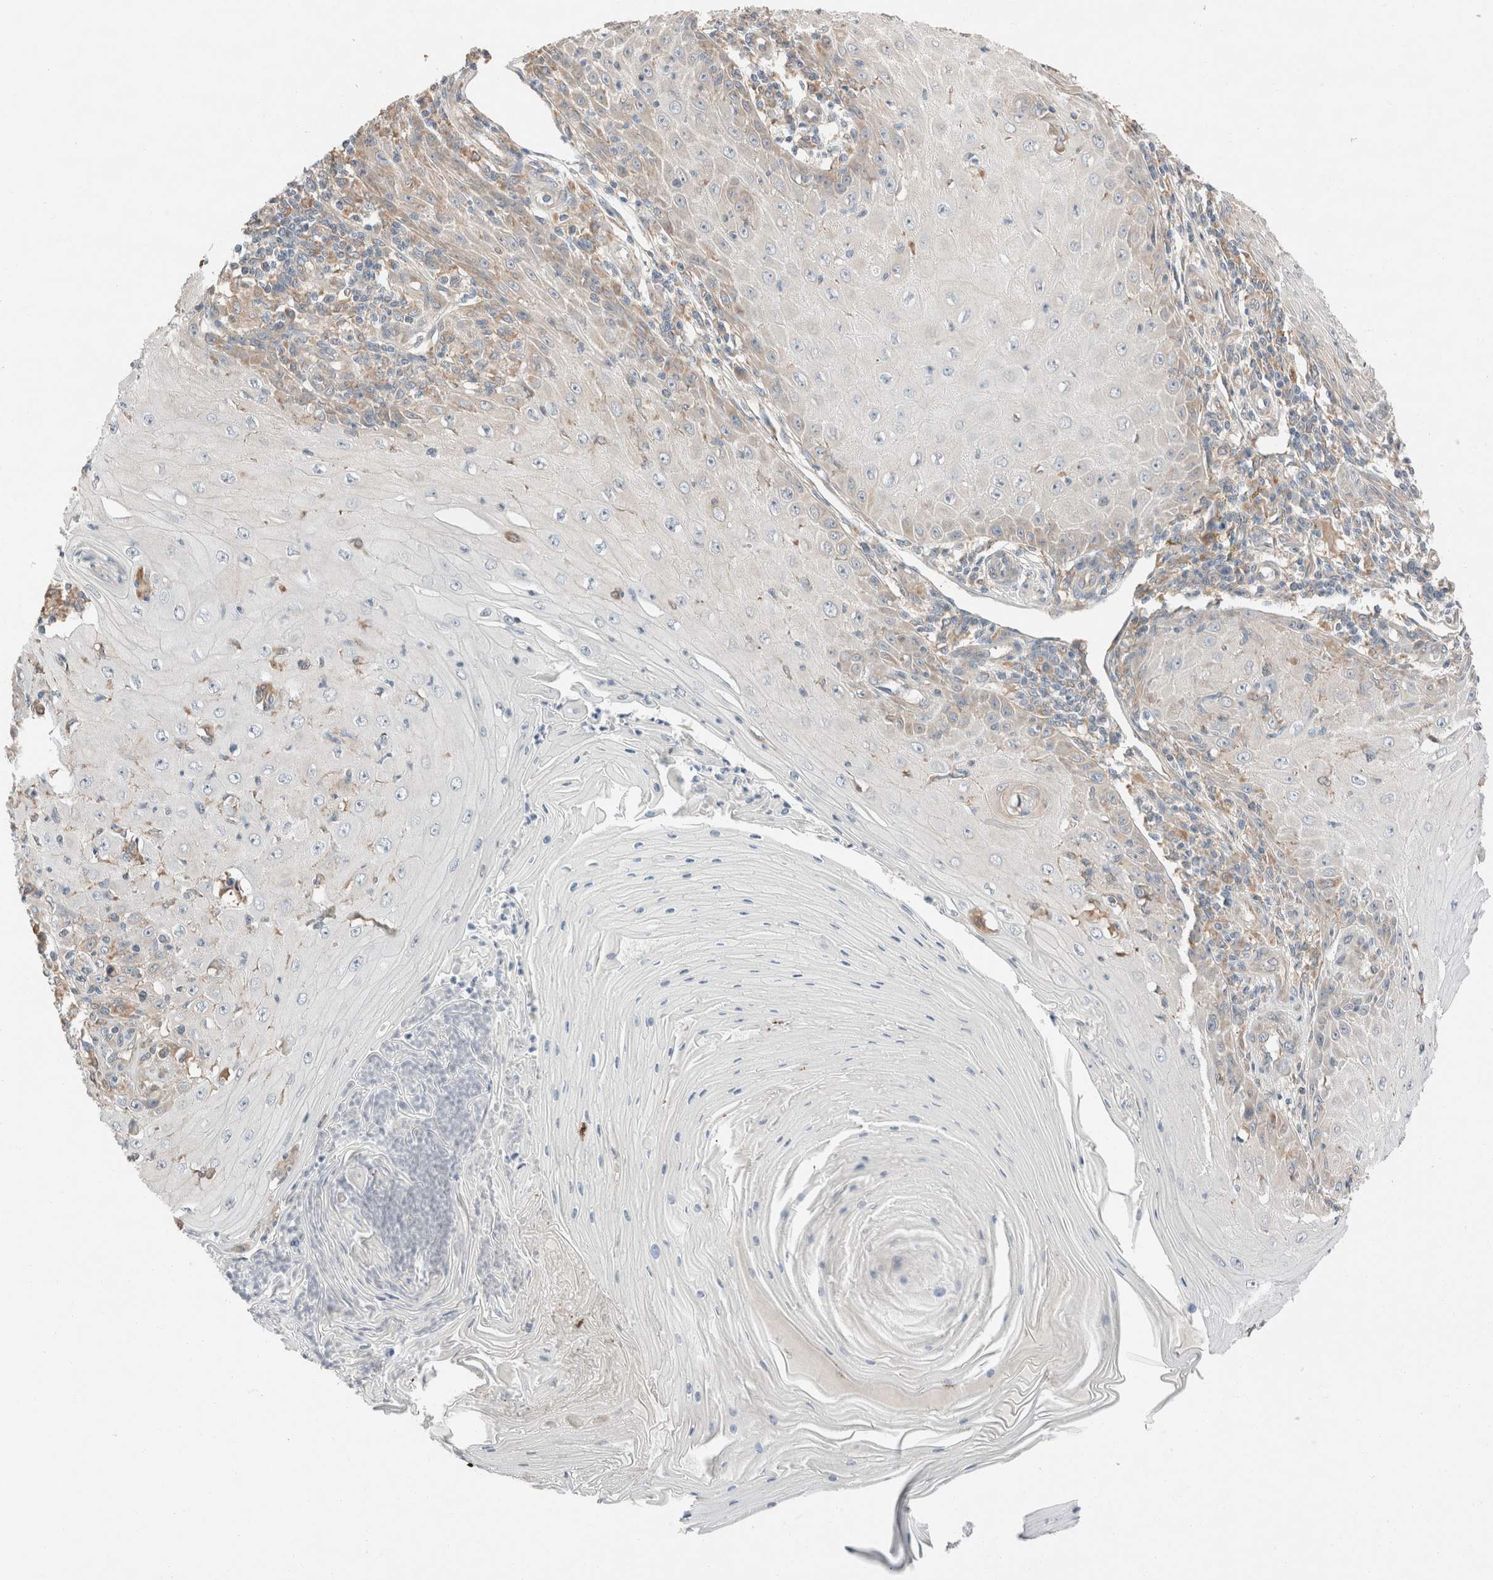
{"staining": {"intensity": "weak", "quantity": "<25%", "location": "cytoplasmic/membranous"}, "tissue": "skin cancer", "cell_type": "Tumor cells", "image_type": "cancer", "snomed": [{"axis": "morphology", "description": "Squamous cell carcinoma, NOS"}, {"axis": "topography", "description": "Skin"}], "caption": "Immunohistochemistry (IHC) histopathology image of neoplastic tissue: skin cancer (squamous cell carcinoma) stained with DAB (3,3'-diaminobenzidine) displays no significant protein expression in tumor cells.", "gene": "PCM1", "patient": {"sex": "female", "age": 73}}